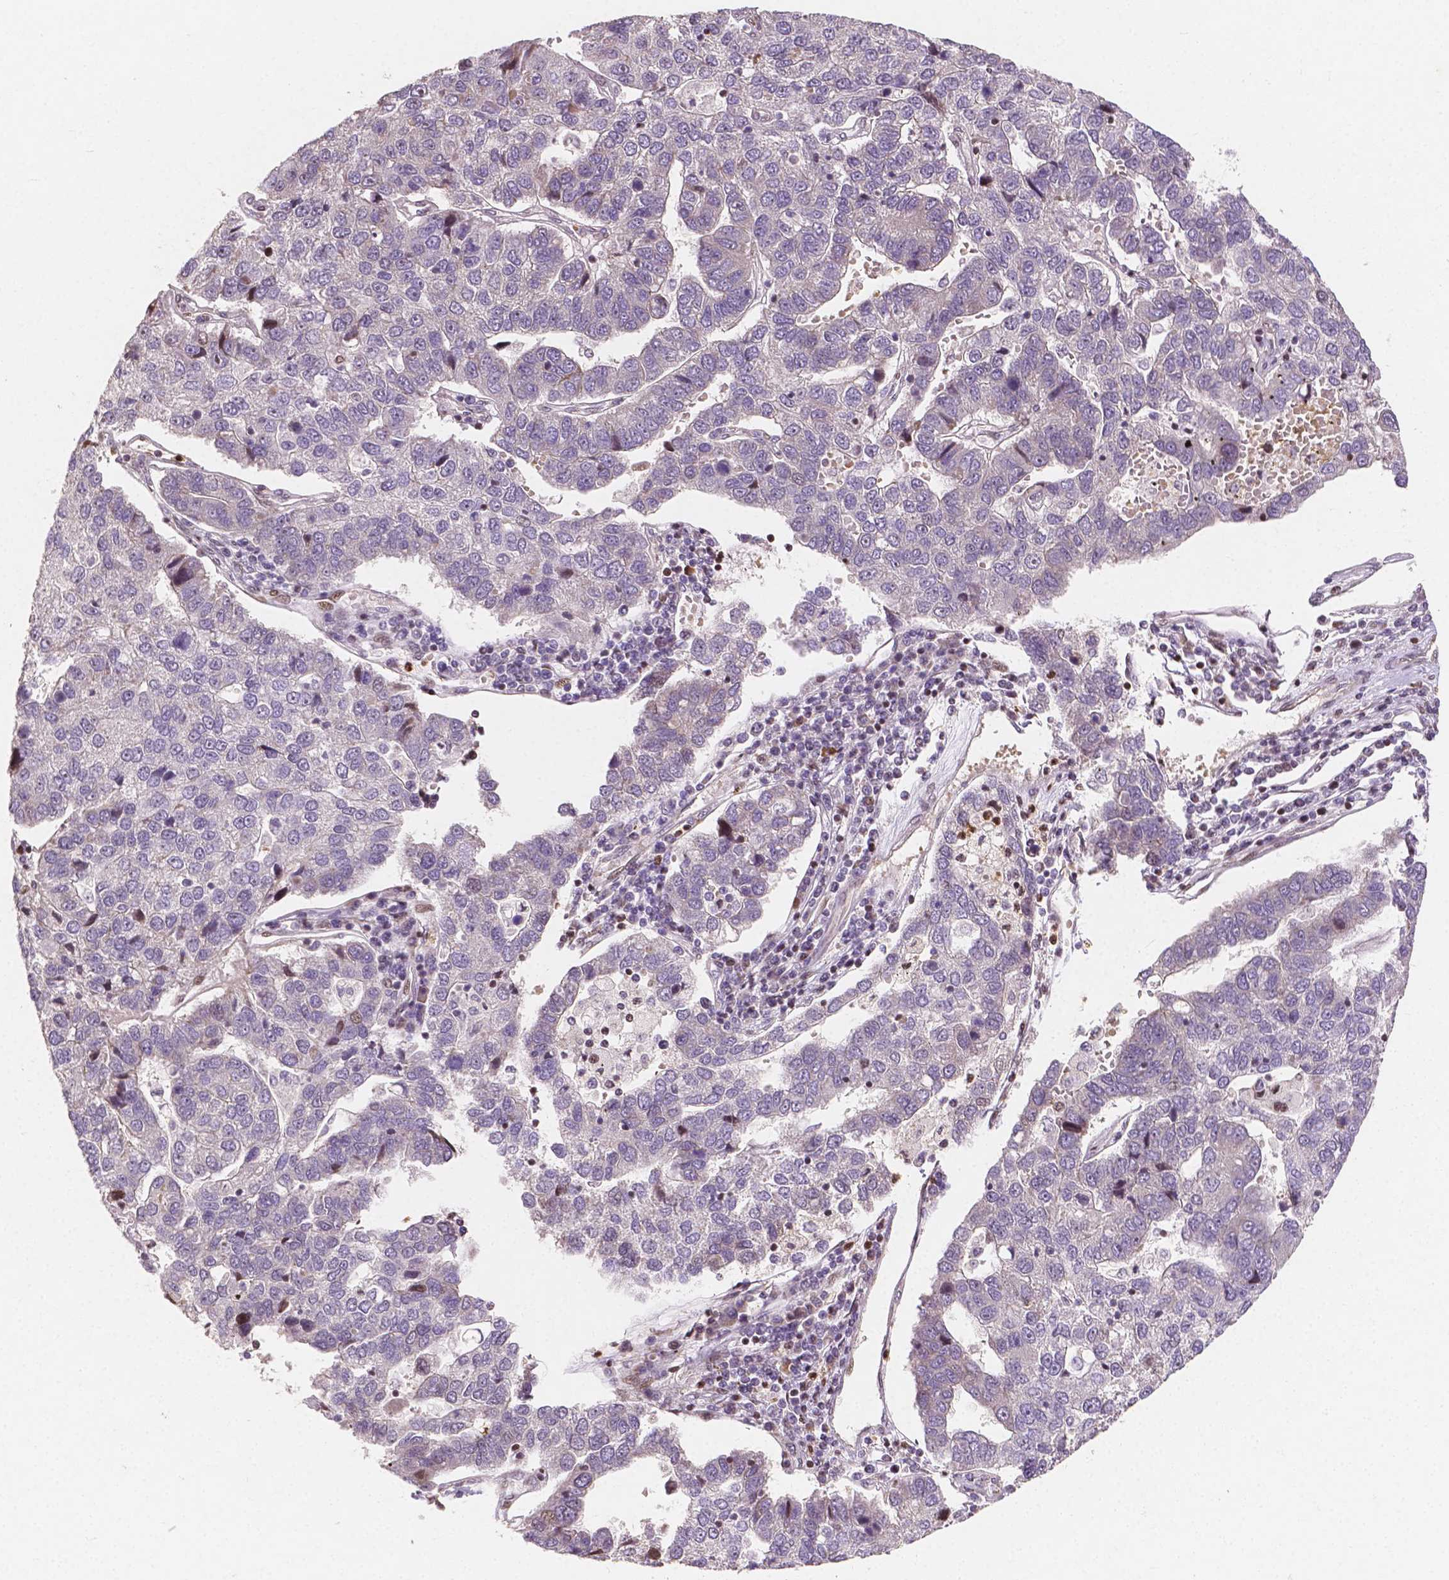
{"staining": {"intensity": "negative", "quantity": "none", "location": "none"}, "tissue": "pancreatic cancer", "cell_type": "Tumor cells", "image_type": "cancer", "snomed": [{"axis": "morphology", "description": "Adenocarcinoma, NOS"}, {"axis": "topography", "description": "Pancreas"}], "caption": "Histopathology image shows no significant protein expression in tumor cells of adenocarcinoma (pancreatic). (DAB IHC with hematoxylin counter stain).", "gene": "PTPN18", "patient": {"sex": "female", "age": 61}}